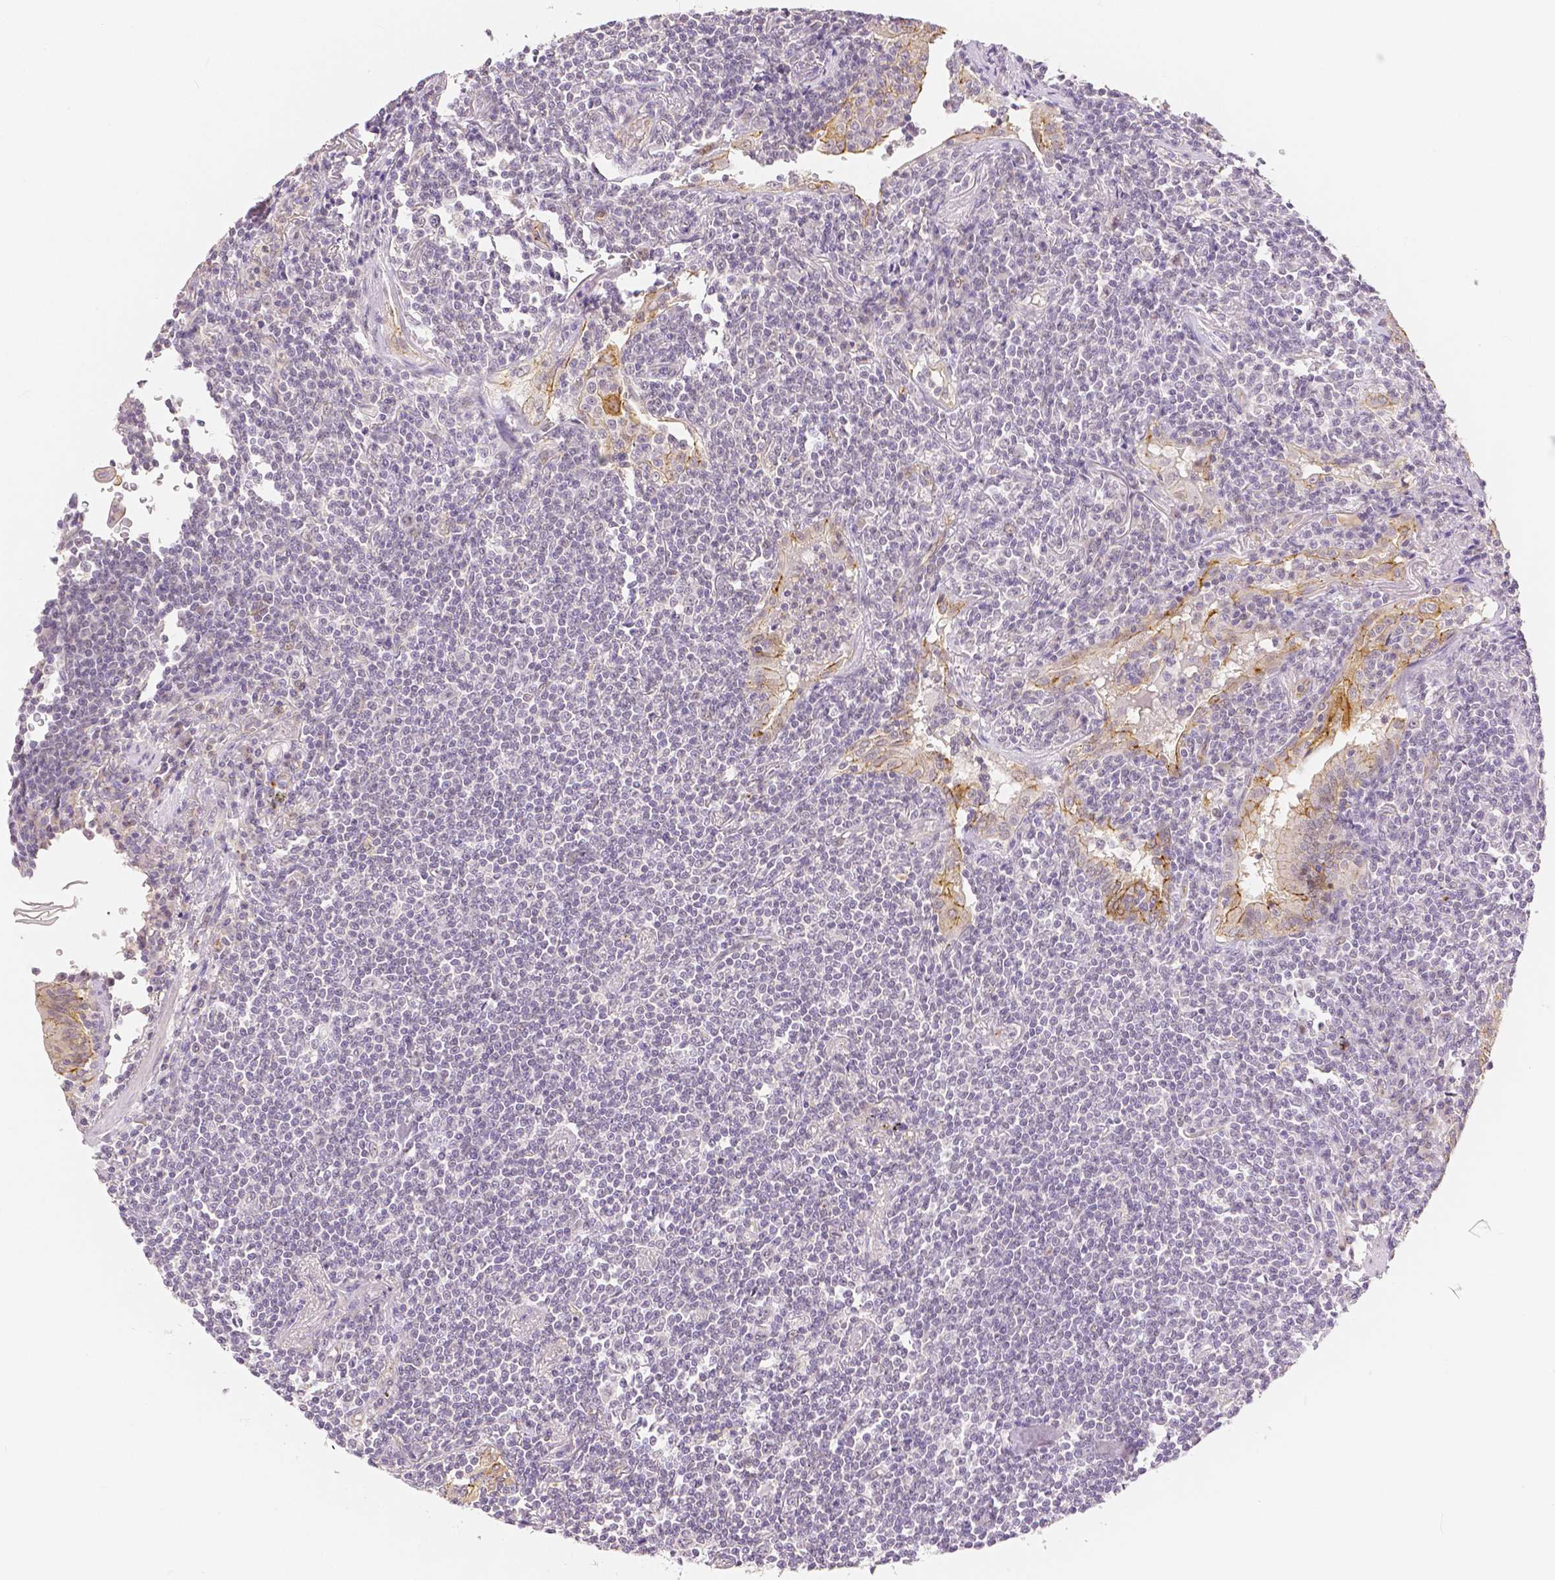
{"staining": {"intensity": "negative", "quantity": "none", "location": "none"}, "tissue": "lymphoma", "cell_type": "Tumor cells", "image_type": "cancer", "snomed": [{"axis": "morphology", "description": "Malignant lymphoma, non-Hodgkin's type, Low grade"}, {"axis": "topography", "description": "Lung"}], "caption": "This is a image of immunohistochemistry staining of malignant lymphoma, non-Hodgkin's type (low-grade), which shows no staining in tumor cells. The staining was performed using DAB to visualize the protein expression in brown, while the nuclei were stained in blue with hematoxylin (Magnification: 20x).", "gene": "OCLN", "patient": {"sex": "female", "age": 71}}